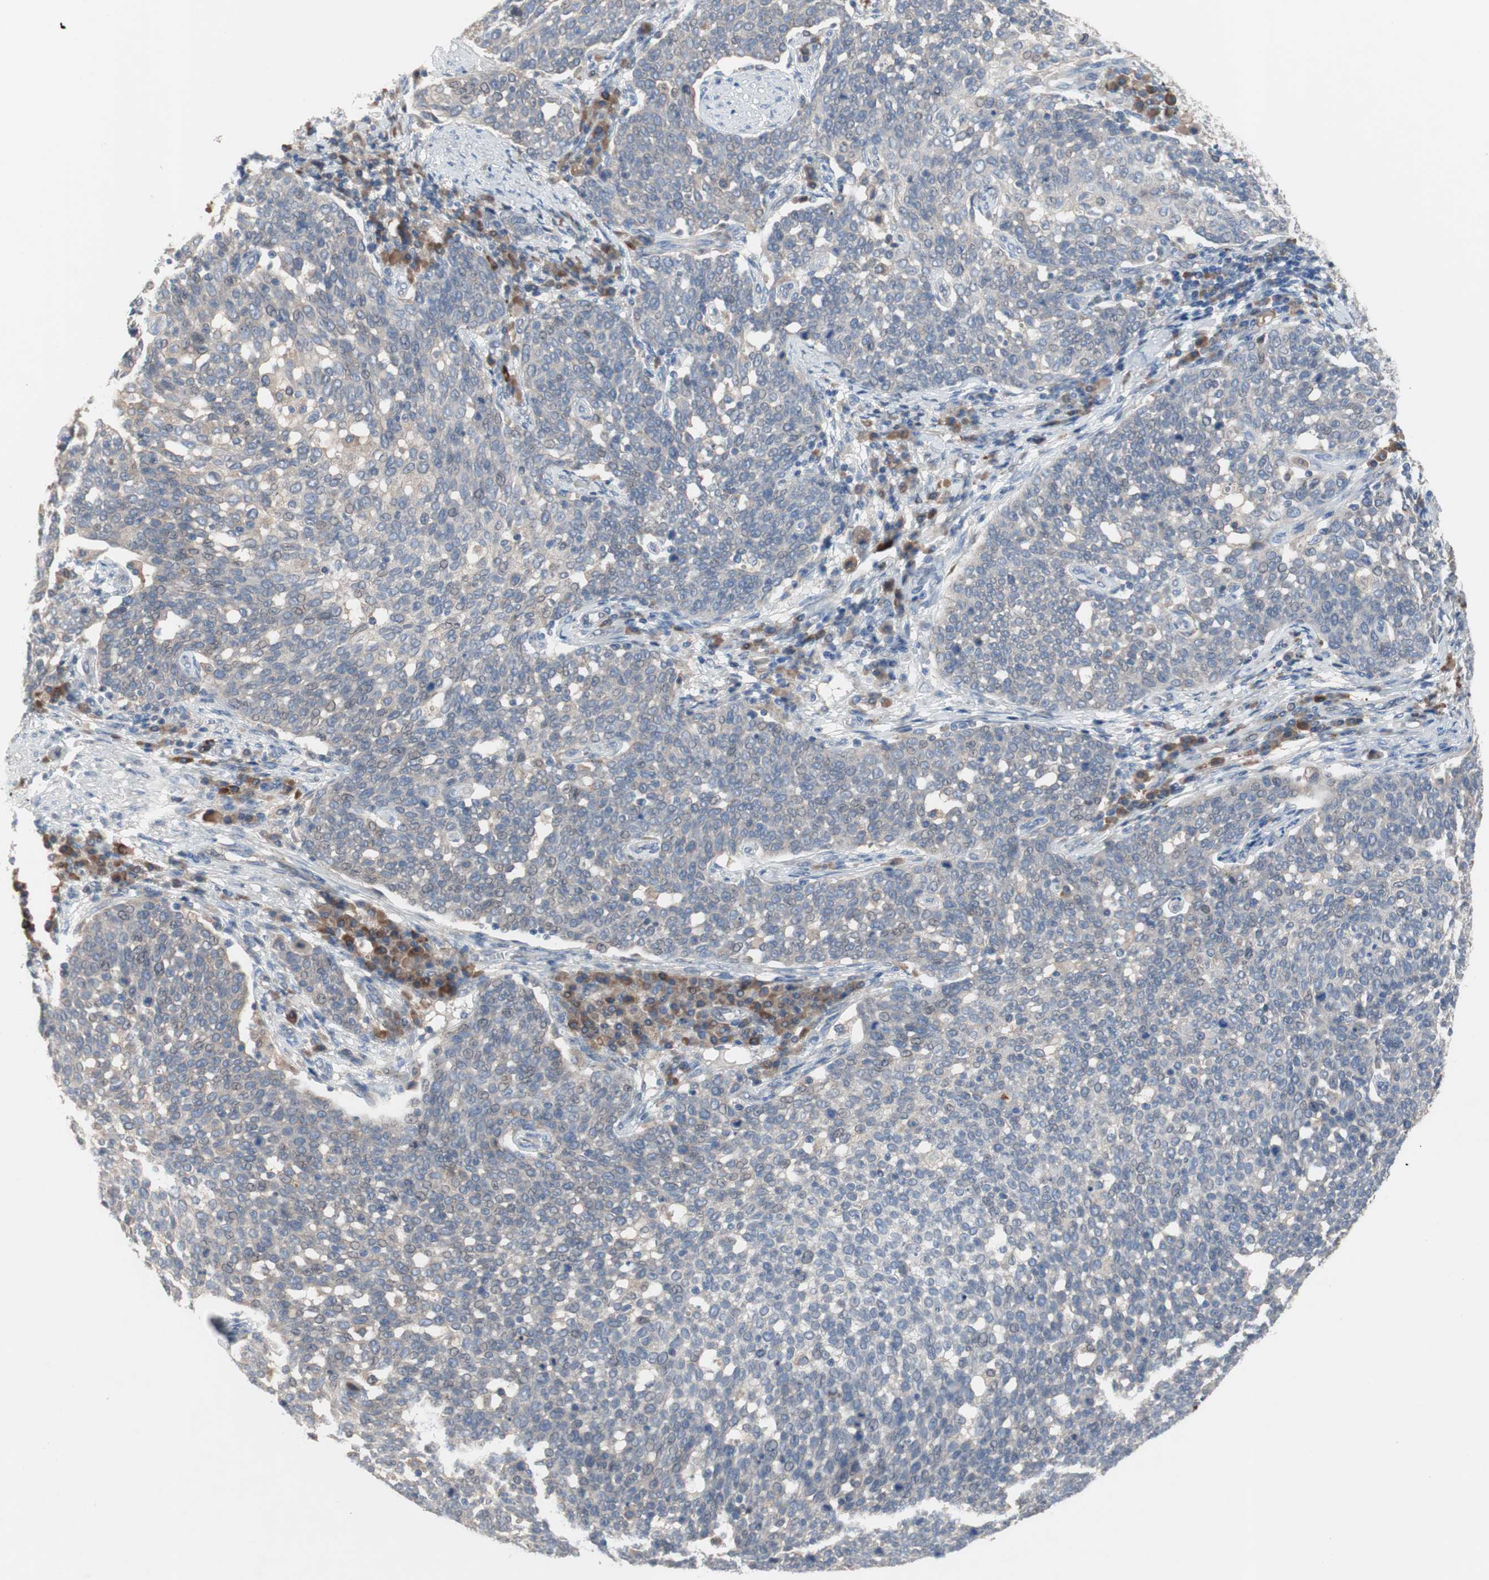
{"staining": {"intensity": "weak", "quantity": "<25%", "location": "cytoplasmic/membranous"}, "tissue": "cervical cancer", "cell_type": "Tumor cells", "image_type": "cancer", "snomed": [{"axis": "morphology", "description": "Squamous cell carcinoma, NOS"}, {"axis": "topography", "description": "Cervix"}], "caption": "DAB immunohistochemical staining of cervical squamous cell carcinoma demonstrates no significant expression in tumor cells. (DAB immunohistochemistry (IHC) visualized using brightfield microscopy, high magnification).", "gene": "TTC14", "patient": {"sex": "female", "age": 34}}